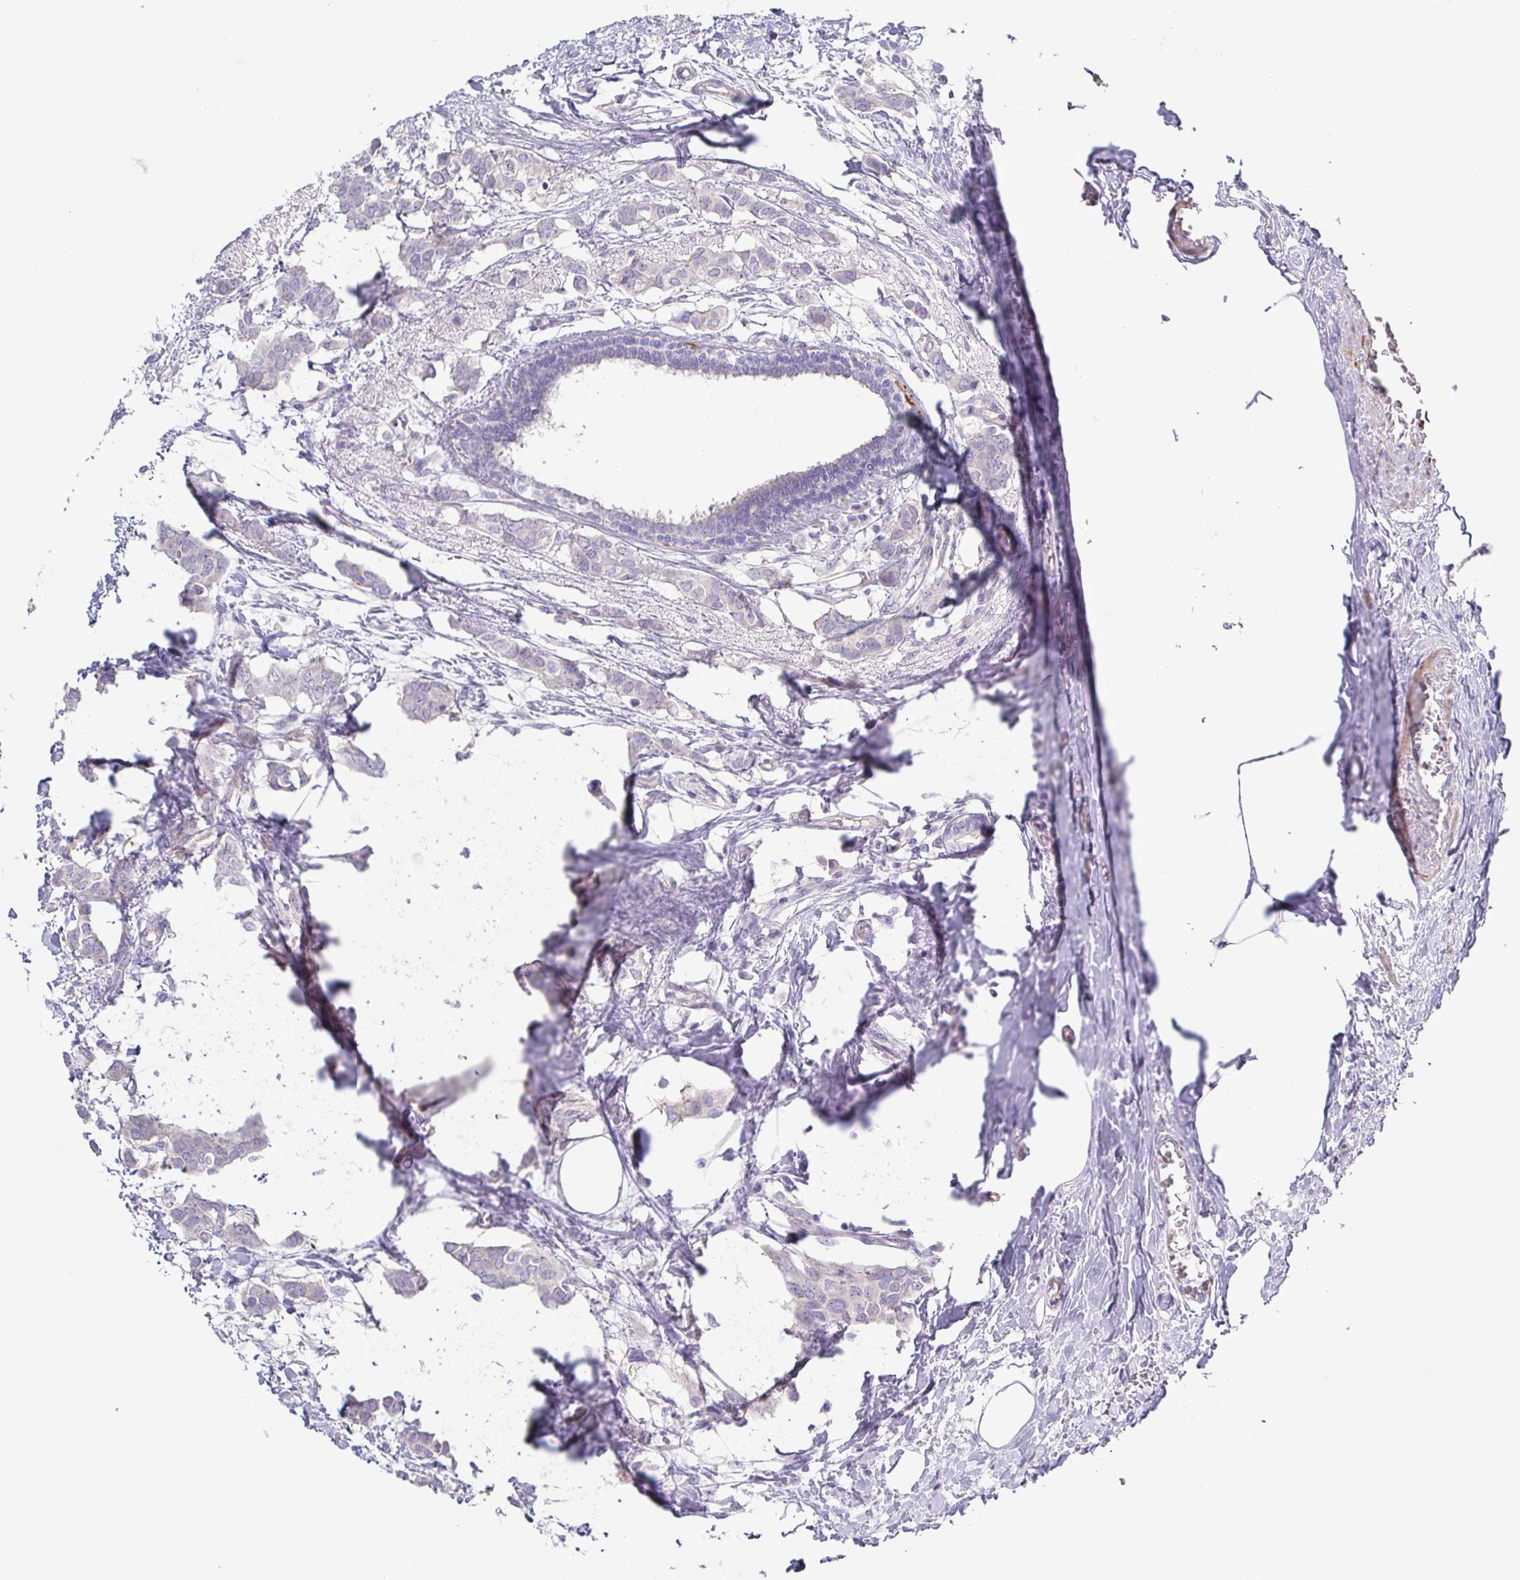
{"staining": {"intensity": "negative", "quantity": "none", "location": "none"}, "tissue": "breast cancer", "cell_type": "Tumor cells", "image_type": "cancer", "snomed": [{"axis": "morphology", "description": "Duct carcinoma"}, {"axis": "topography", "description": "Breast"}], "caption": "An immunohistochemistry histopathology image of breast cancer (invasive ductal carcinoma) is shown. There is no staining in tumor cells of breast cancer (invasive ductal carcinoma).", "gene": "CFAP97D1", "patient": {"sex": "female", "age": 62}}